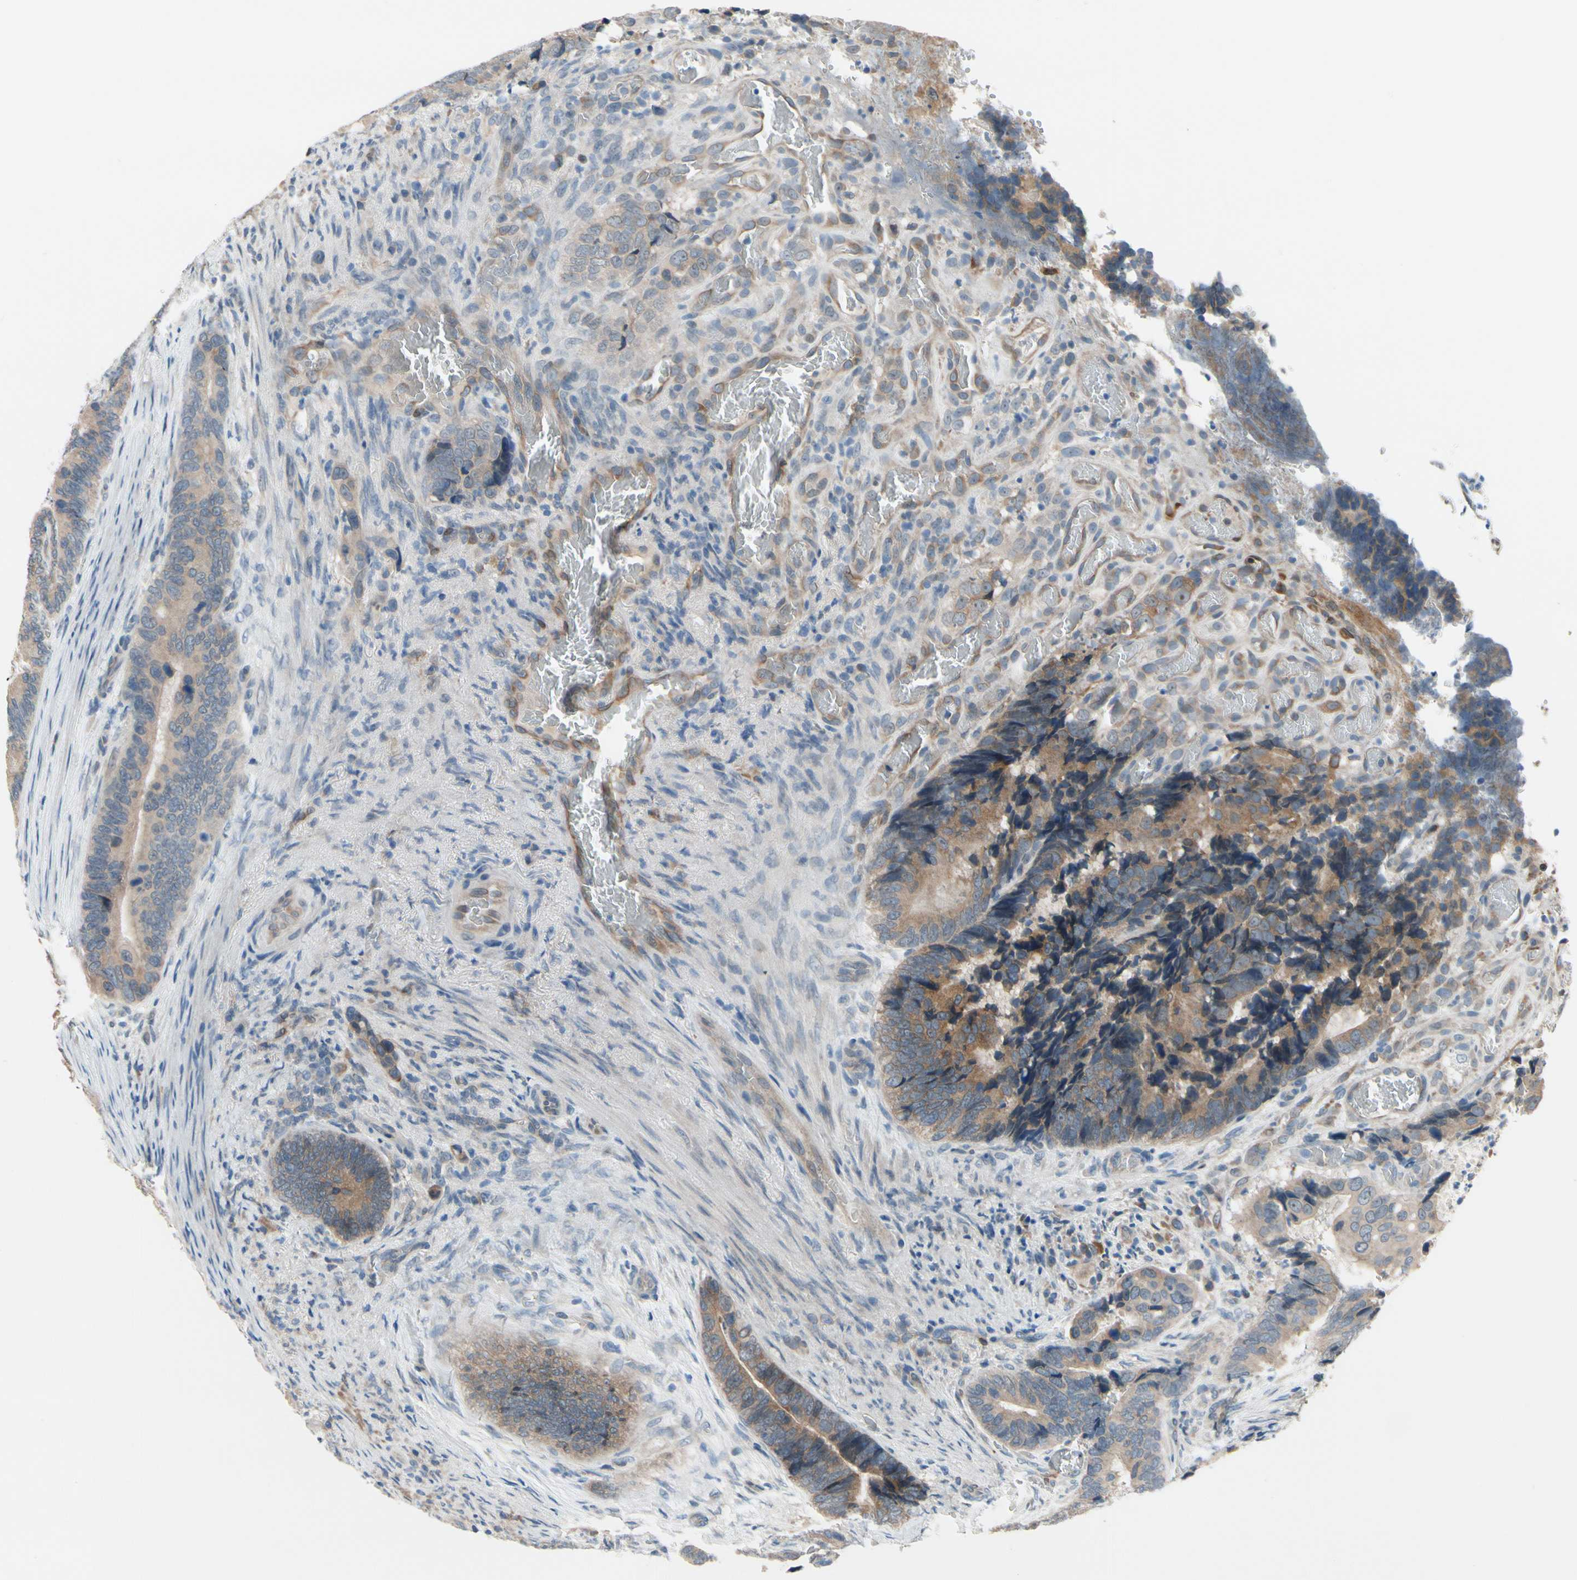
{"staining": {"intensity": "weak", "quantity": ">75%", "location": "cytoplasmic/membranous"}, "tissue": "colorectal cancer", "cell_type": "Tumor cells", "image_type": "cancer", "snomed": [{"axis": "morphology", "description": "Adenocarcinoma, NOS"}, {"axis": "topography", "description": "Colon"}], "caption": "Colorectal cancer (adenocarcinoma) stained for a protein (brown) exhibits weak cytoplasmic/membranous positive expression in about >75% of tumor cells.", "gene": "PRXL2A", "patient": {"sex": "male", "age": 72}}